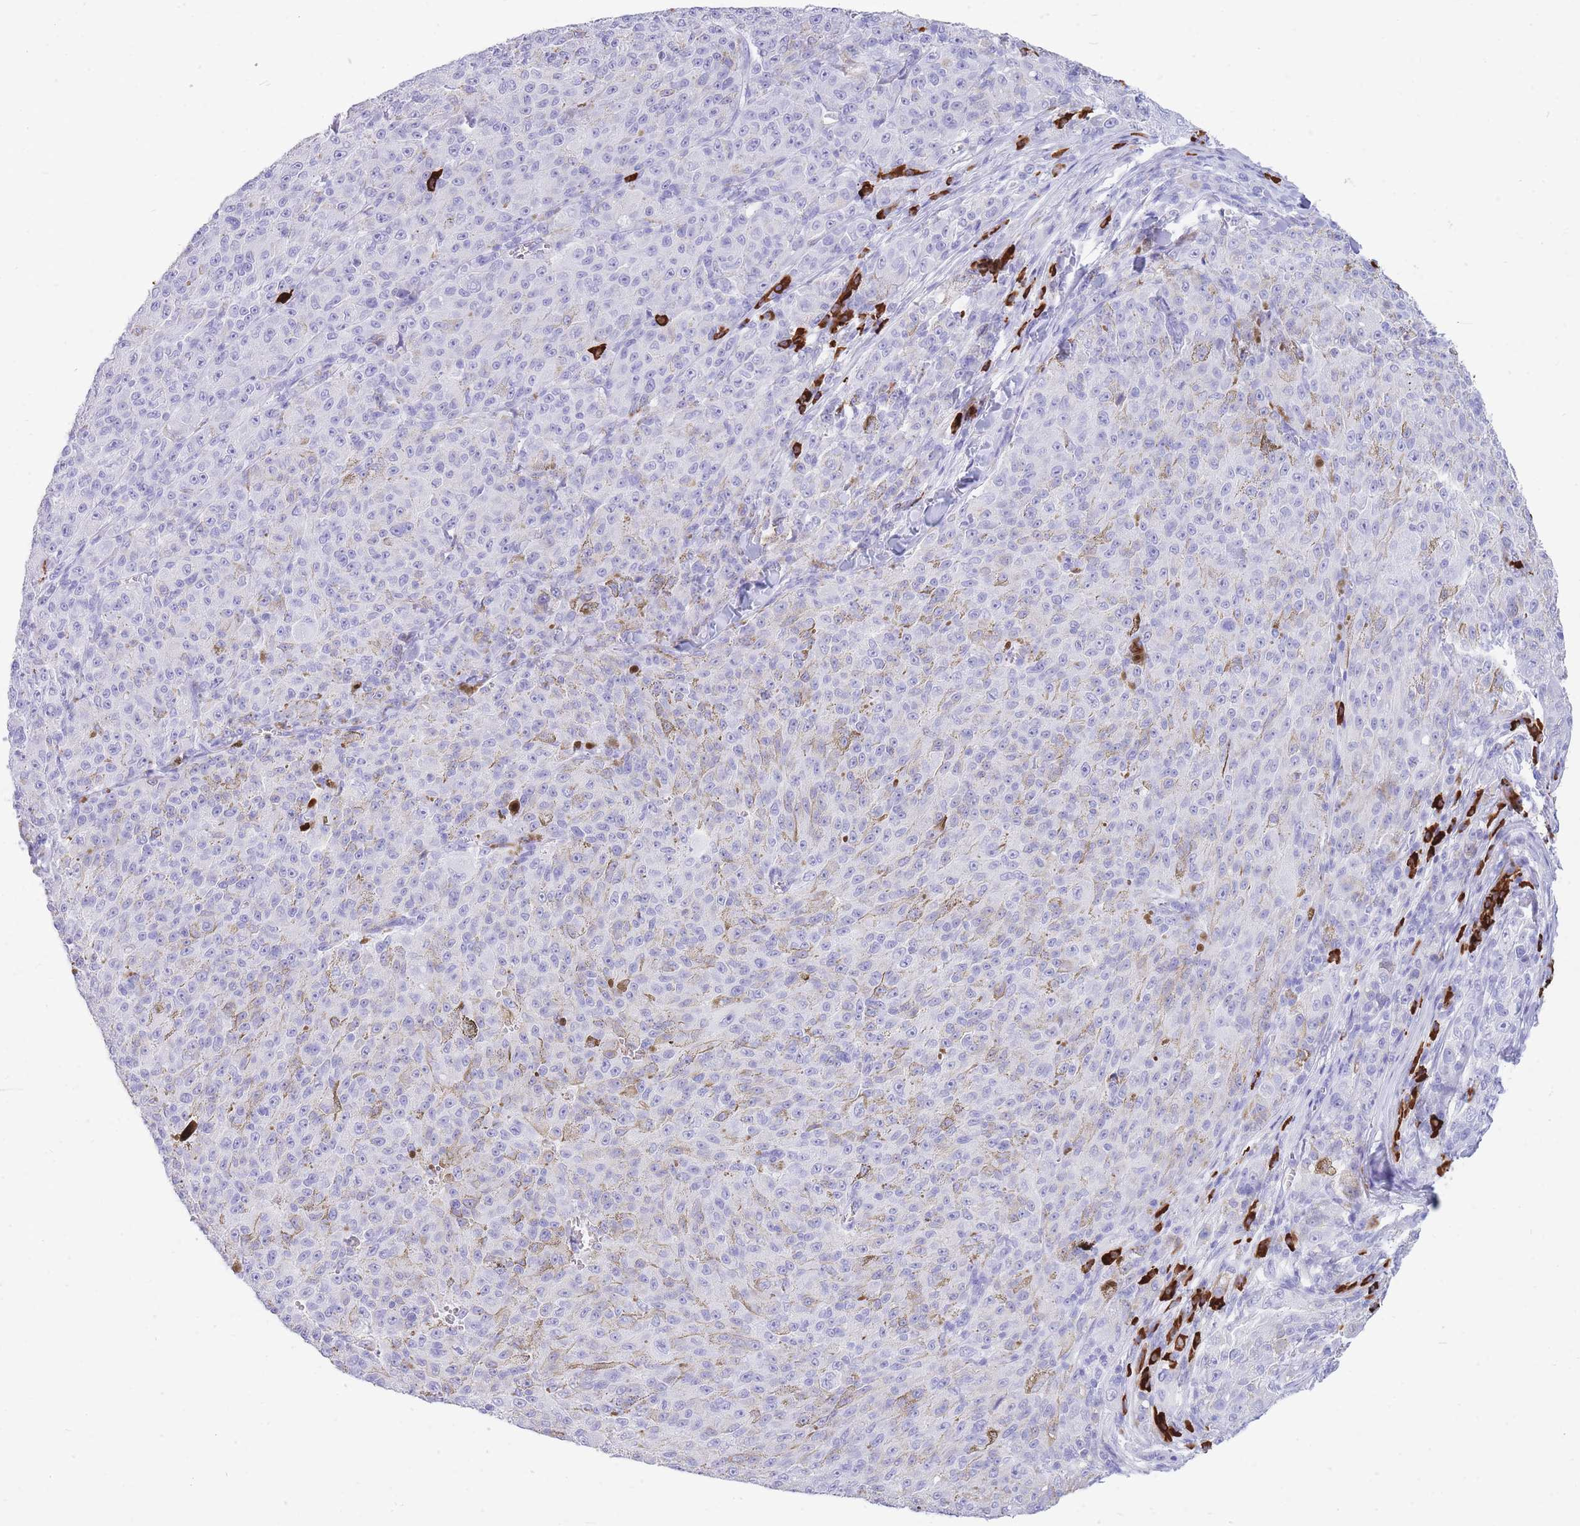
{"staining": {"intensity": "negative", "quantity": "none", "location": "none"}, "tissue": "melanoma", "cell_type": "Tumor cells", "image_type": "cancer", "snomed": [{"axis": "morphology", "description": "Malignant melanoma, NOS"}, {"axis": "topography", "description": "Skin"}], "caption": "IHC micrograph of neoplastic tissue: malignant melanoma stained with DAB (3,3'-diaminobenzidine) shows no significant protein positivity in tumor cells.", "gene": "ZFP62", "patient": {"sex": "female", "age": 52}}